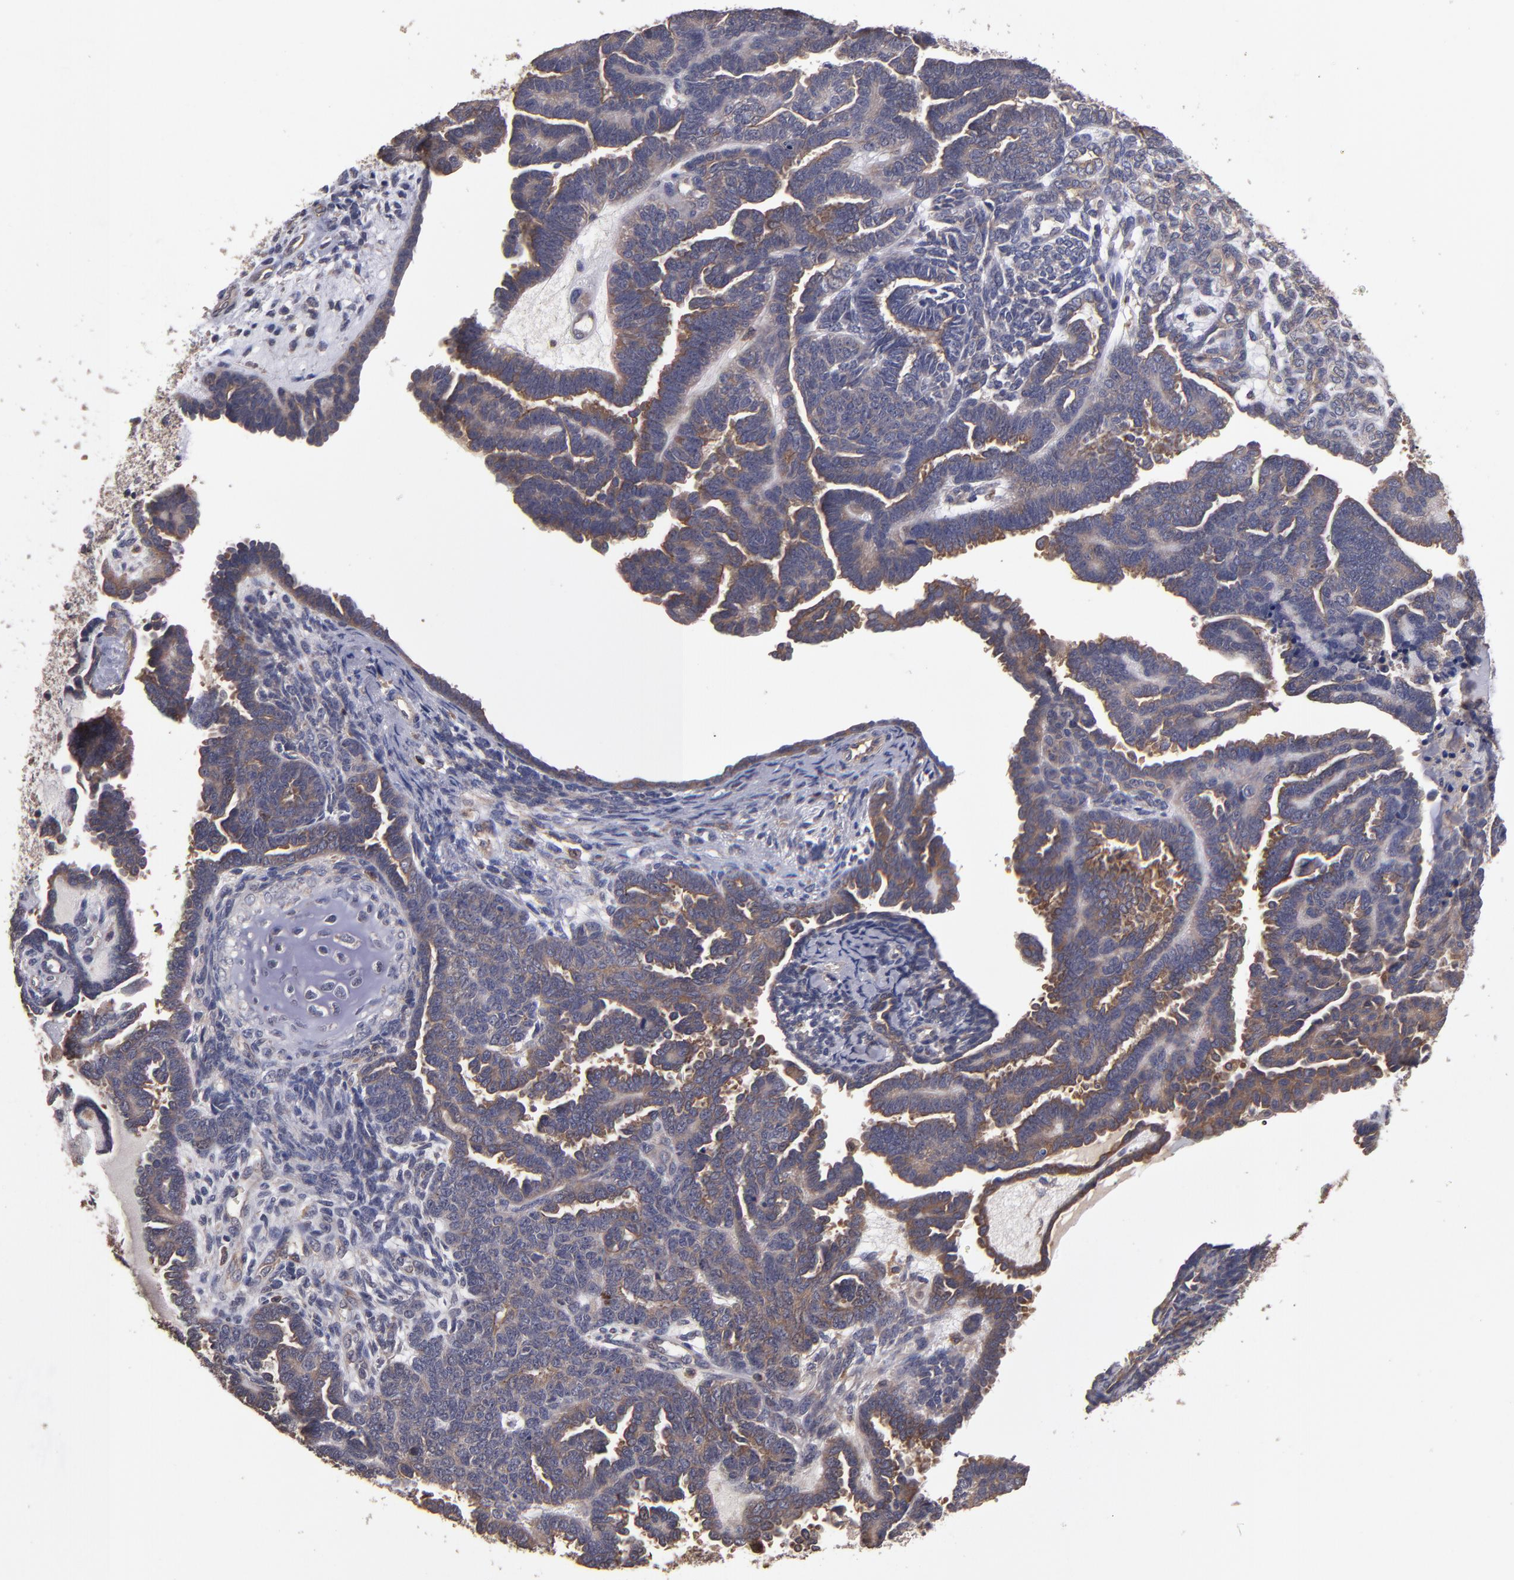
{"staining": {"intensity": "moderate", "quantity": "25%-75%", "location": "cytoplasmic/membranous"}, "tissue": "endometrial cancer", "cell_type": "Tumor cells", "image_type": "cancer", "snomed": [{"axis": "morphology", "description": "Neoplasm, malignant, NOS"}, {"axis": "topography", "description": "Endometrium"}], "caption": "This is a histology image of immunohistochemistry staining of malignant neoplasm (endometrial), which shows moderate positivity in the cytoplasmic/membranous of tumor cells.", "gene": "NF2", "patient": {"sex": "female", "age": 74}}